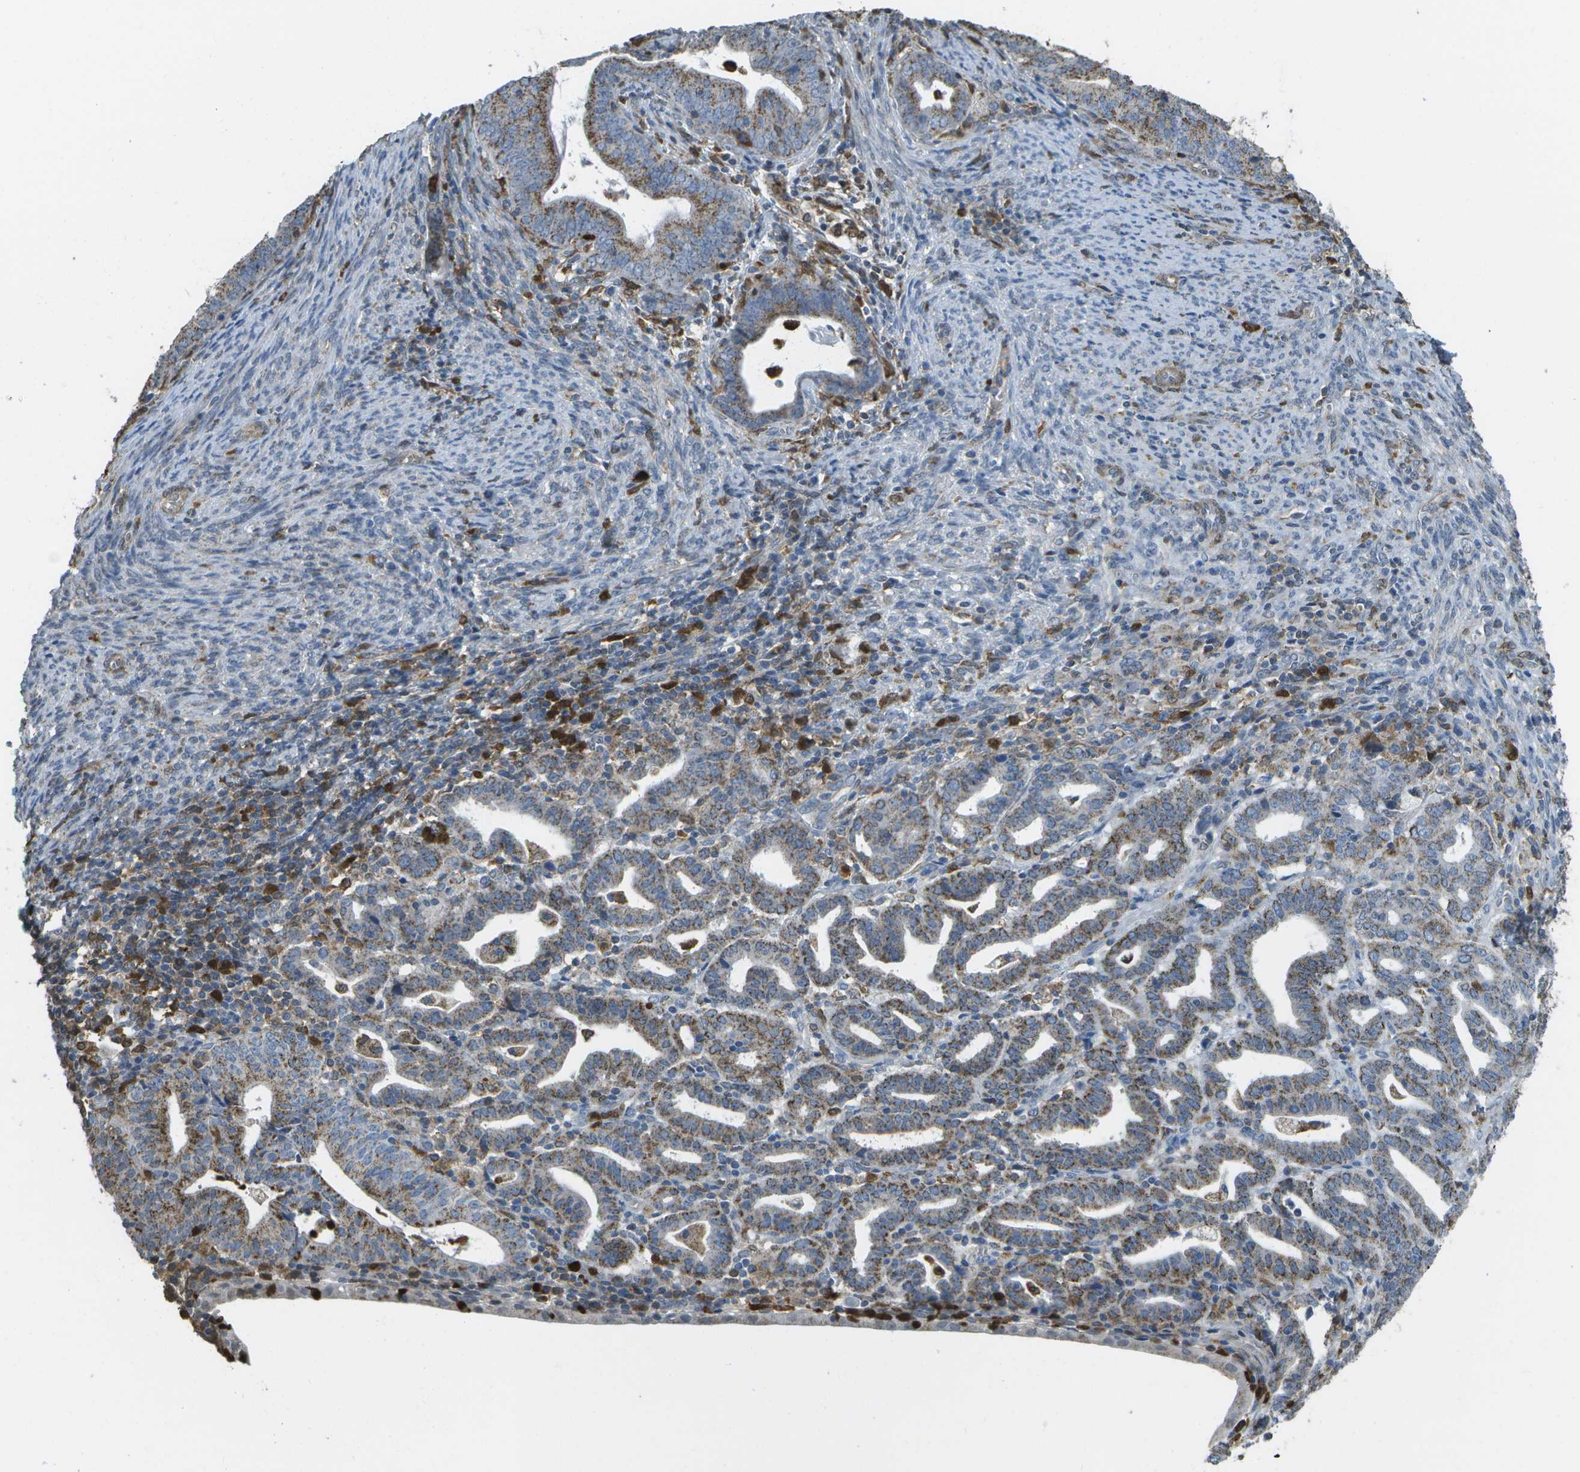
{"staining": {"intensity": "moderate", "quantity": ">75%", "location": "cytoplasmic/membranous"}, "tissue": "endometrial cancer", "cell_type": "Tumor cells", "image_type": "cancer", "snomed": [{"axis": "morphology", "description": "Adenocarcinoma, NOS"}, {"axis": "topography", "description": "Uterus"}], "caption": "Endometrial cancer (adenocarcinoma) tissue shows moderate cytoplasmic/membranous staining in about >75% of tumor cells (DAB = brown stain, brightfield microscopy at high magnification).", "gene": "CACHD1", "patient": {"sex": "female", "age": 83}}